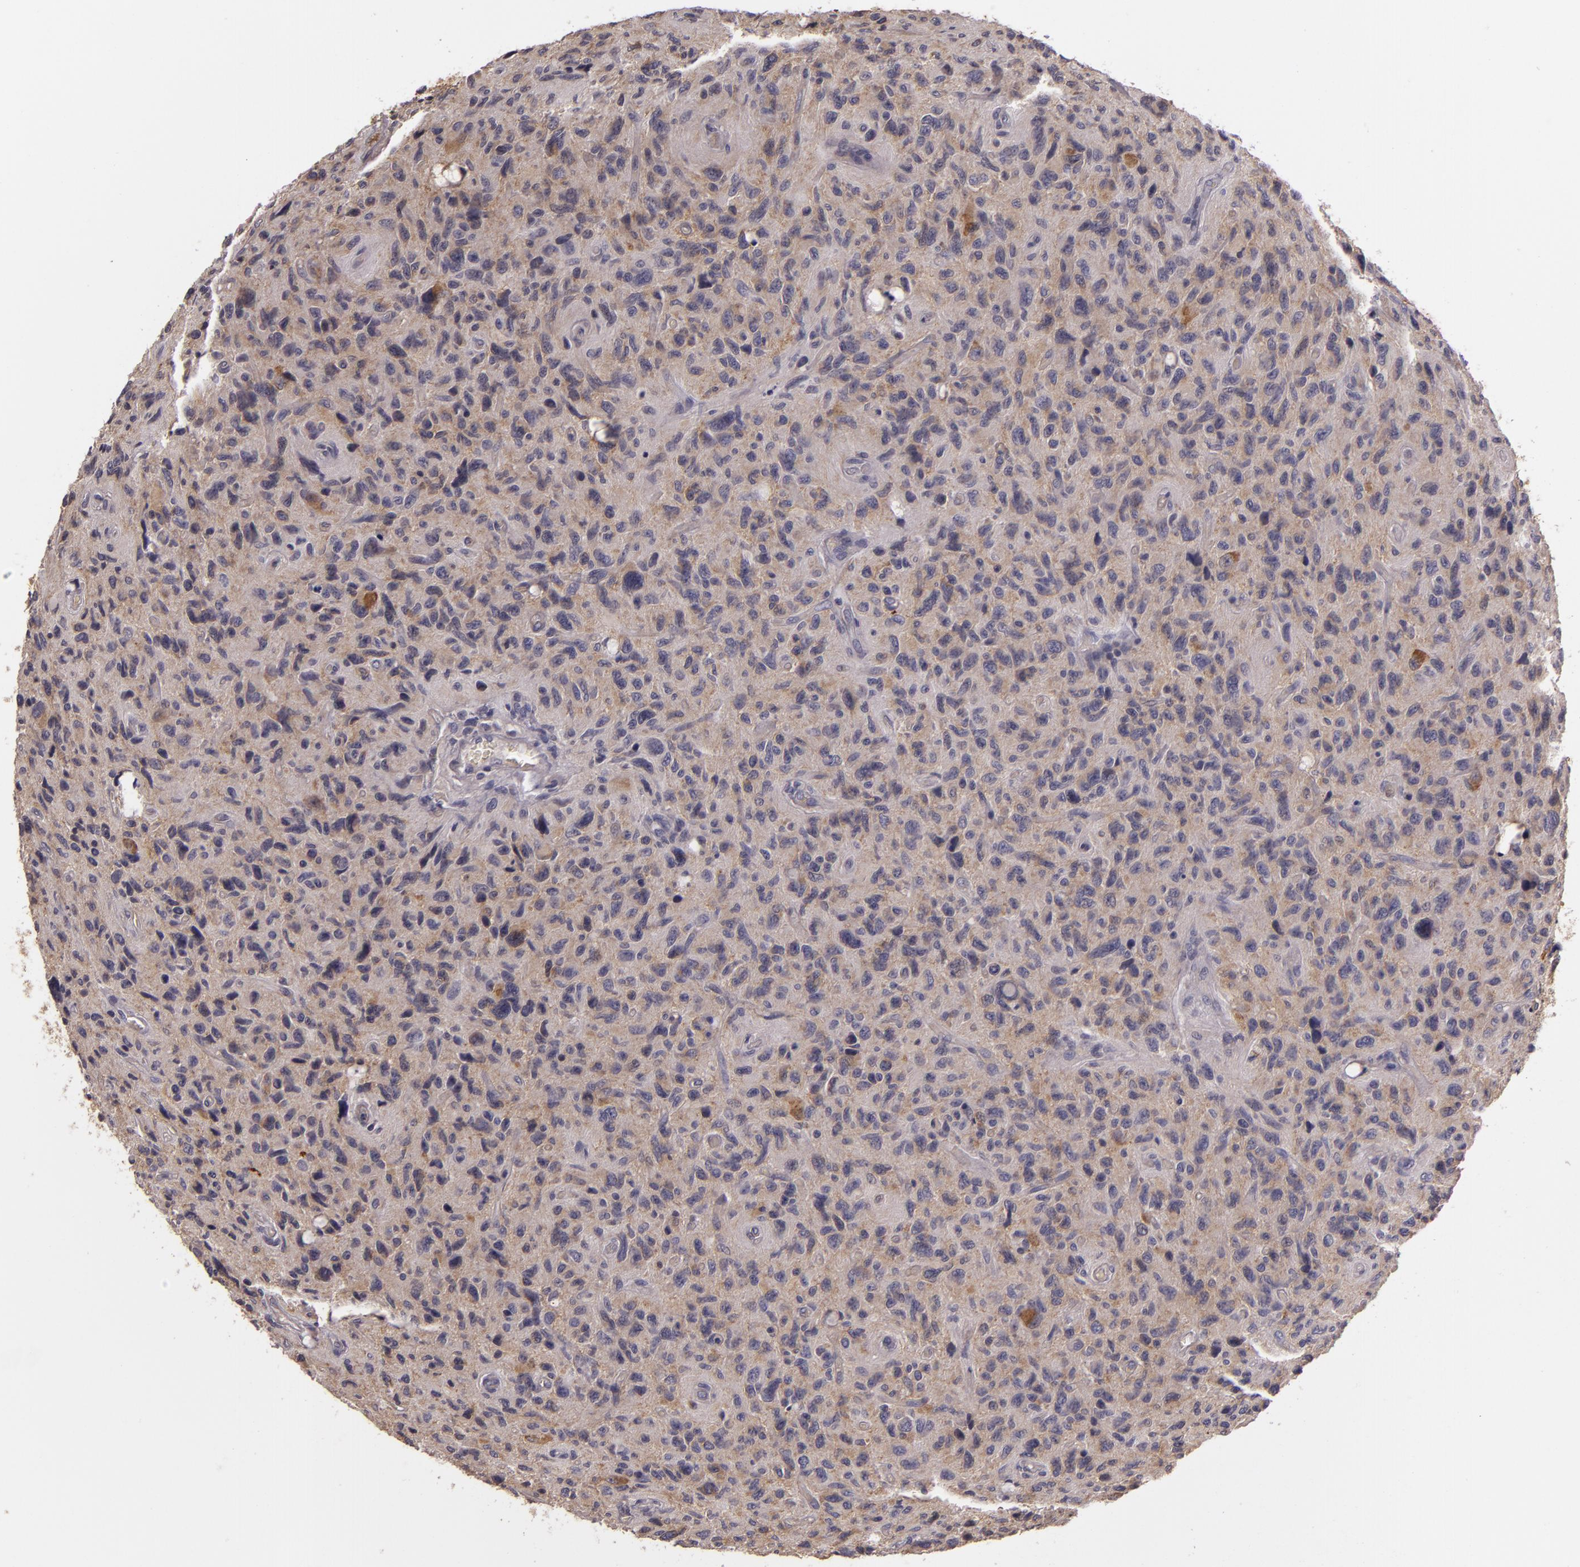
{"staining": {"intensity": "moderate", "quantity": "25%-75%", "location": "cytoplasmic/membranous"}, "tissue": "glioma", "cell_type": "Tumor cells", "image_type": "cancer", "snomed": [{"axis": "morphology", "description": "Glioma, malignant, High grade"}, {"axis": "topography", "description": "Brain"}], "caption": "Moderate cytoplasmic/membranous positivity is appreciated in about 25%-75% of tumor cells in glioma. (Stains: DAB (3,3'-diaminobenzidine) in brown, nuclei in blue, Microscopy: brightfield microscopy at high magnification).", "gene": "RALGAPA1", "patient": {"sex": "female", "age": 60}}